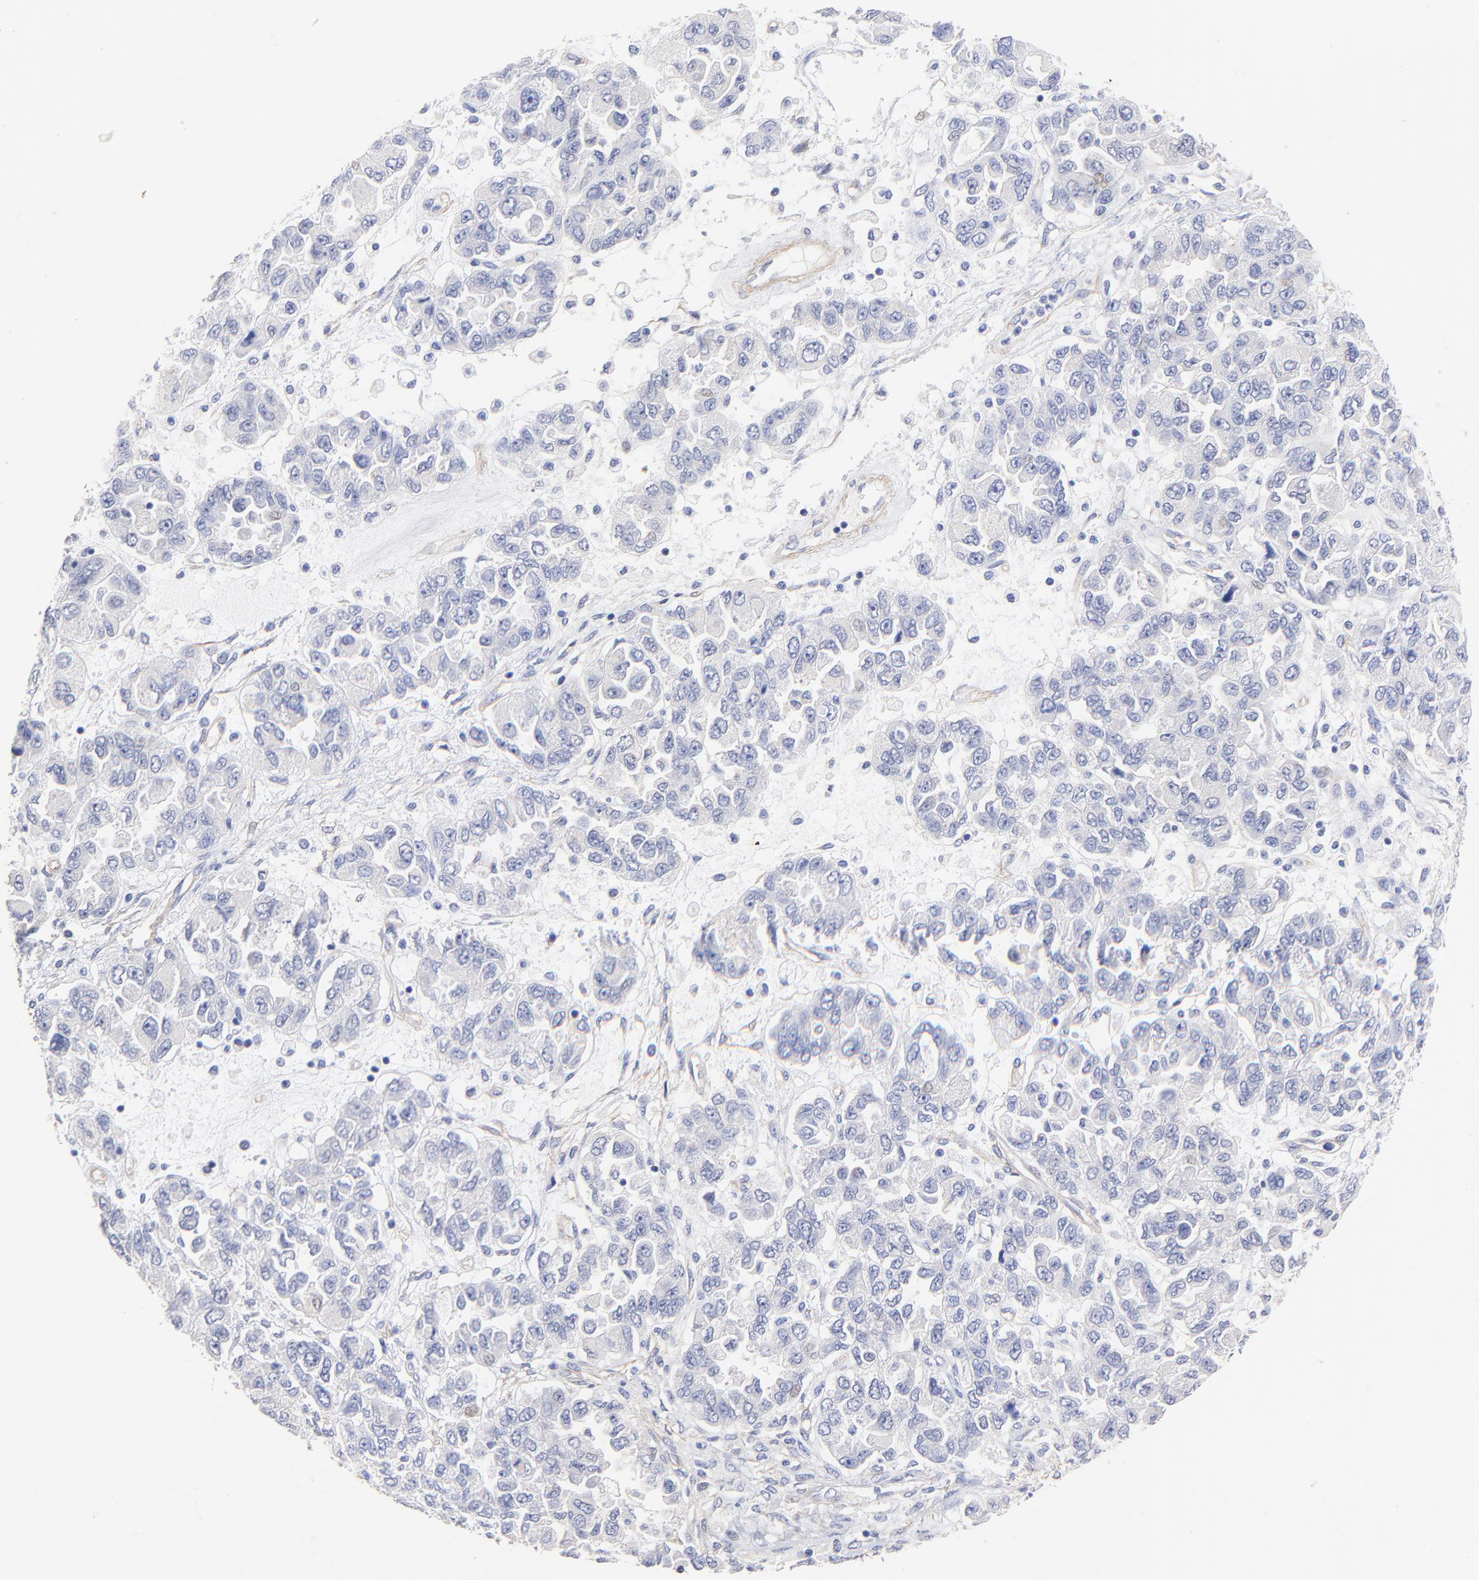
{"staining": {"intensity": "negative", "quantity": "none", "location": "none"}, "tissue": "ovarian cancer", "cell_type": "Tumor cells", "image_type": "cancer", "snomed": [{"axis": "morphology", "description": "Cystadenocarcinoma, serous, NOS"}, {"axis": "topography", "description": "Ovary"}], "caption": "Tumor cells are negative for protein expression in human serous cystadenocarcinoma (ovarian).", "gene": "ACTRT1", "patient": {"sex": "female", "age": 84}}